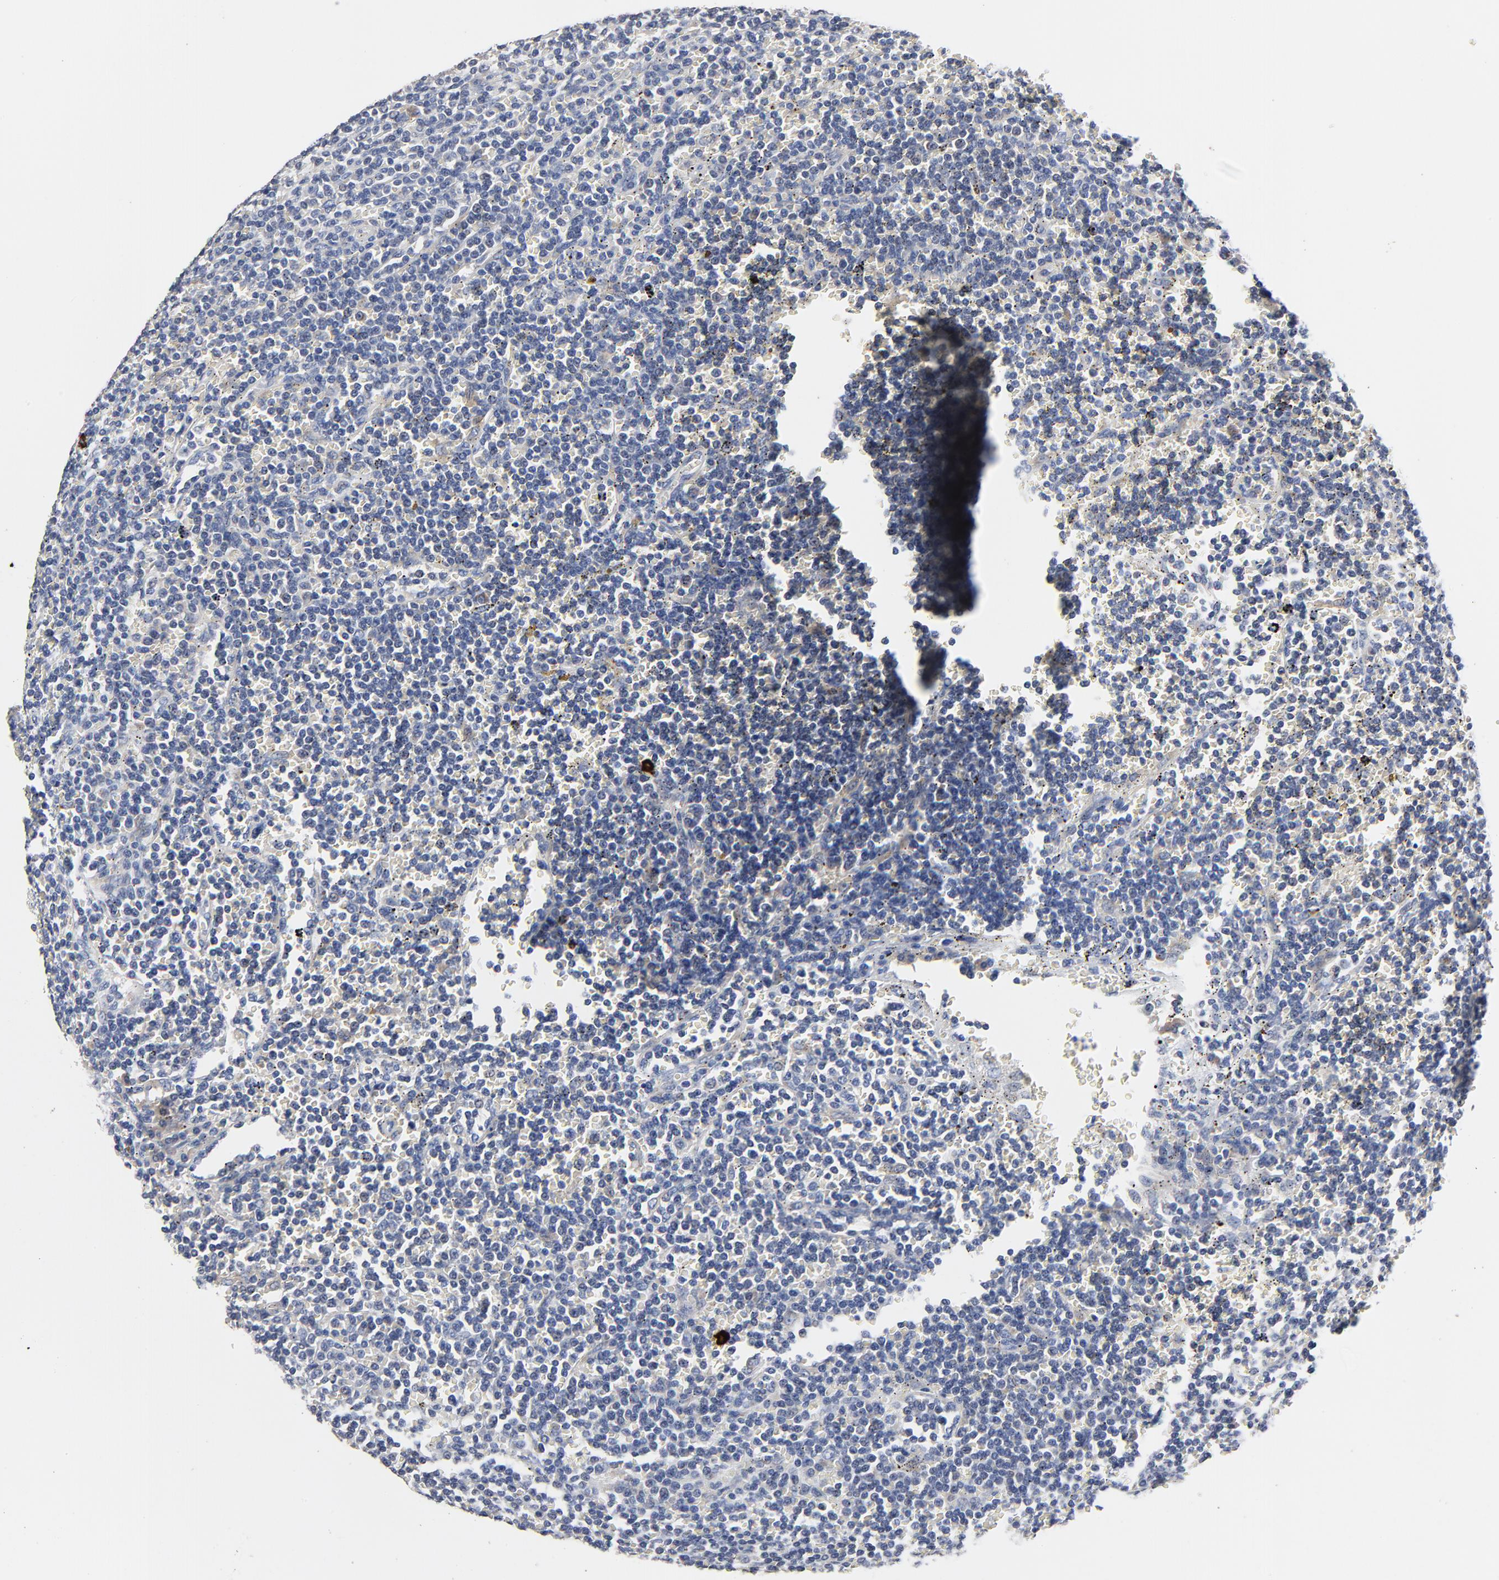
{"staining": {"intensity": "negative", "quantity": "none", "location": "none"}, "tissue": "lymphoma", "cell_type": "Tumor cells", "image_type": "cancer", "snomed": [{"axis": "morphology", "description": "Malignant lymphoma, non-Hodgkin's type, Low grade"}, {"axis": "topography", "description": "Spleen"}], "caption": "Tumor cells show no significant staining in lymphoma.", "gene": "FBXL5", "patient": {"sex": "male", "age": 80}}